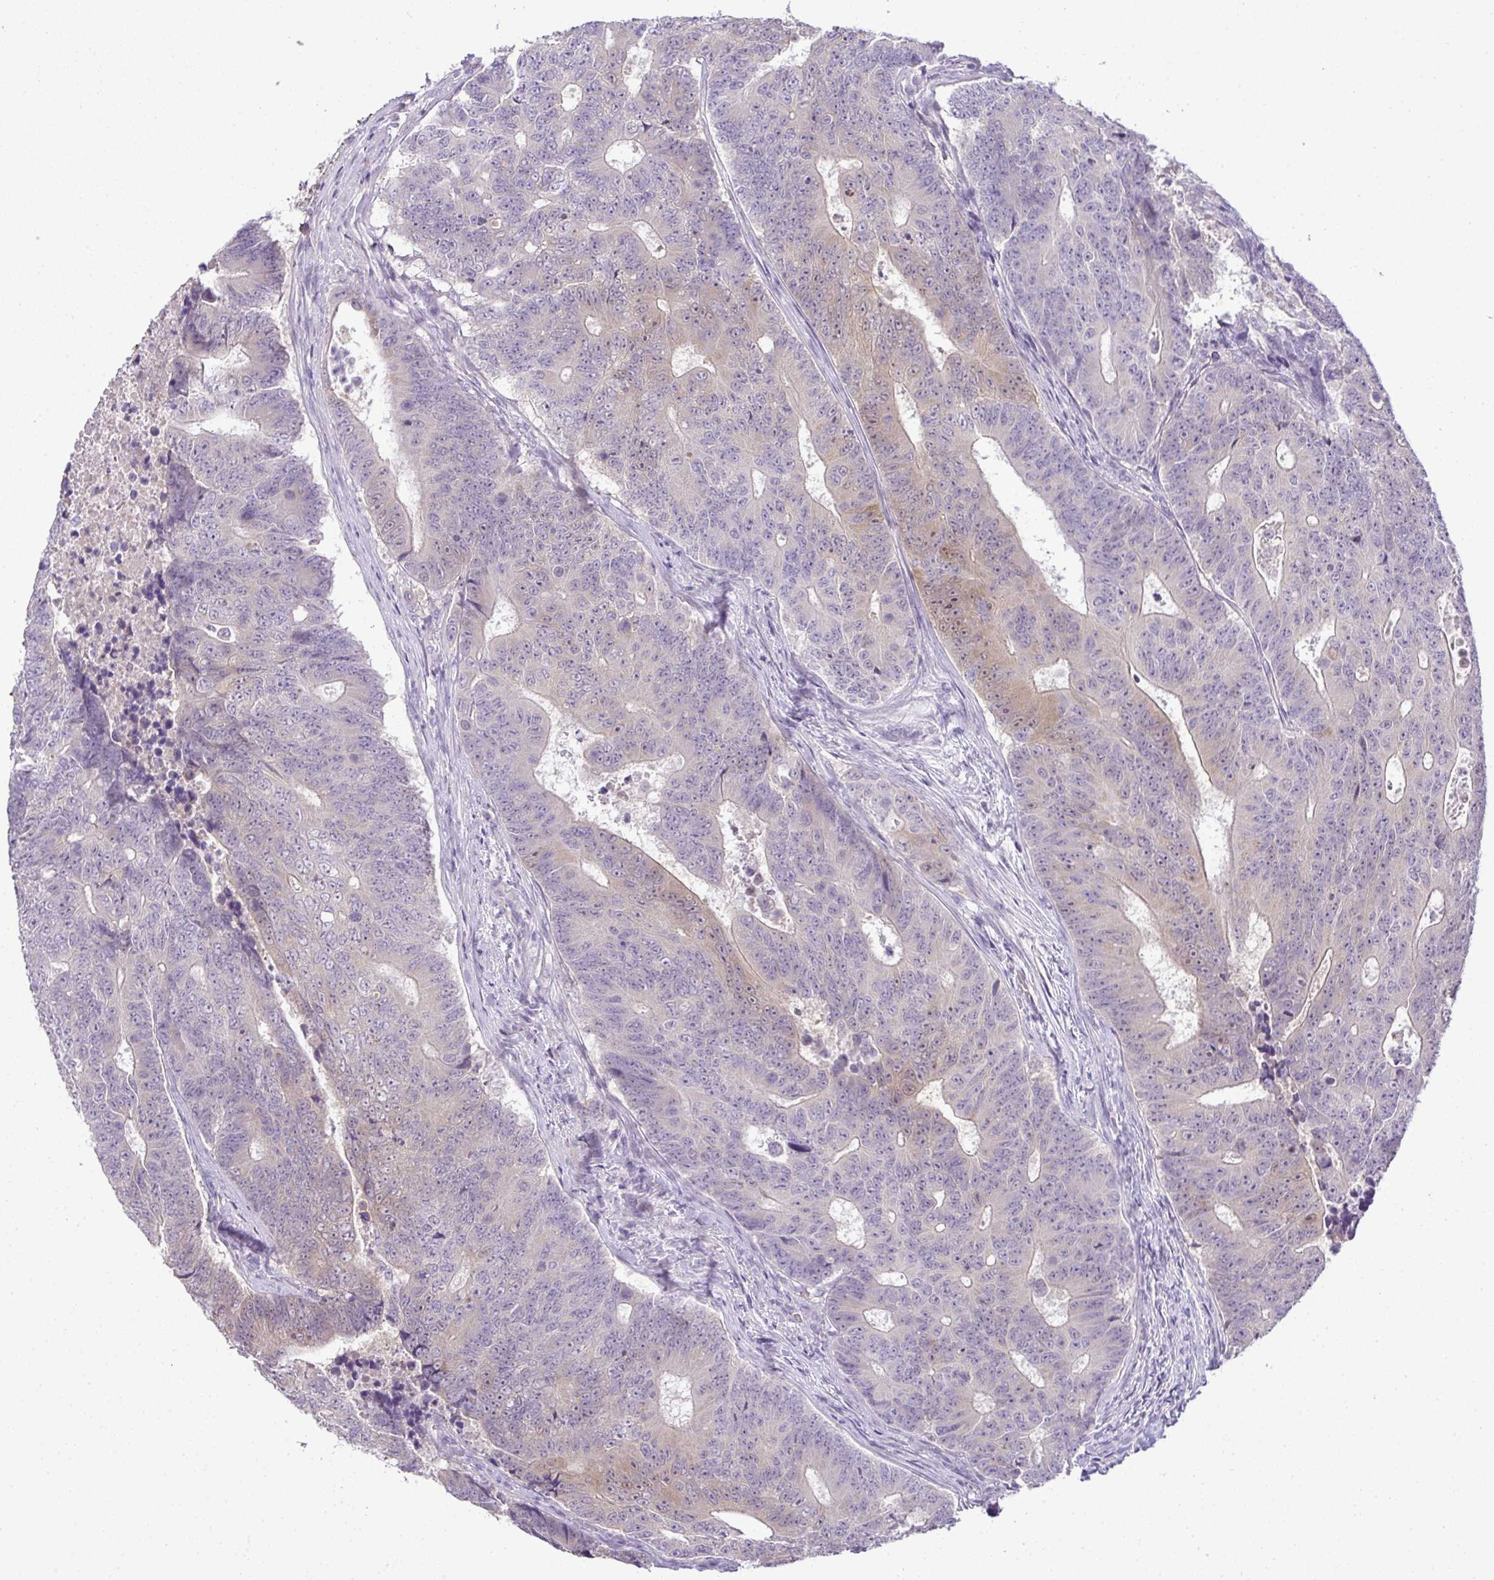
{"staining": {"intensity": "weak", "quantity": "<25%", "location": "cytoplasmic/membranous,nuclear"}, "tissue": "colorectal cancer", "cell_type": "Tumor cells", "image_type": "cancer", "snomed": [{"axis": "morphology", "description": "Adenocarcinoma, NOS"}, {"axis": "topography", "description": "Colon"}], "caption": "An immunohistochemistry (IHC) histopathology image of colorectal cancer is shown. There is no staining in tumor cells of colorectal cancer.", "gene": "CMPK1", "patient": {"sex": "female", "age": 48}}